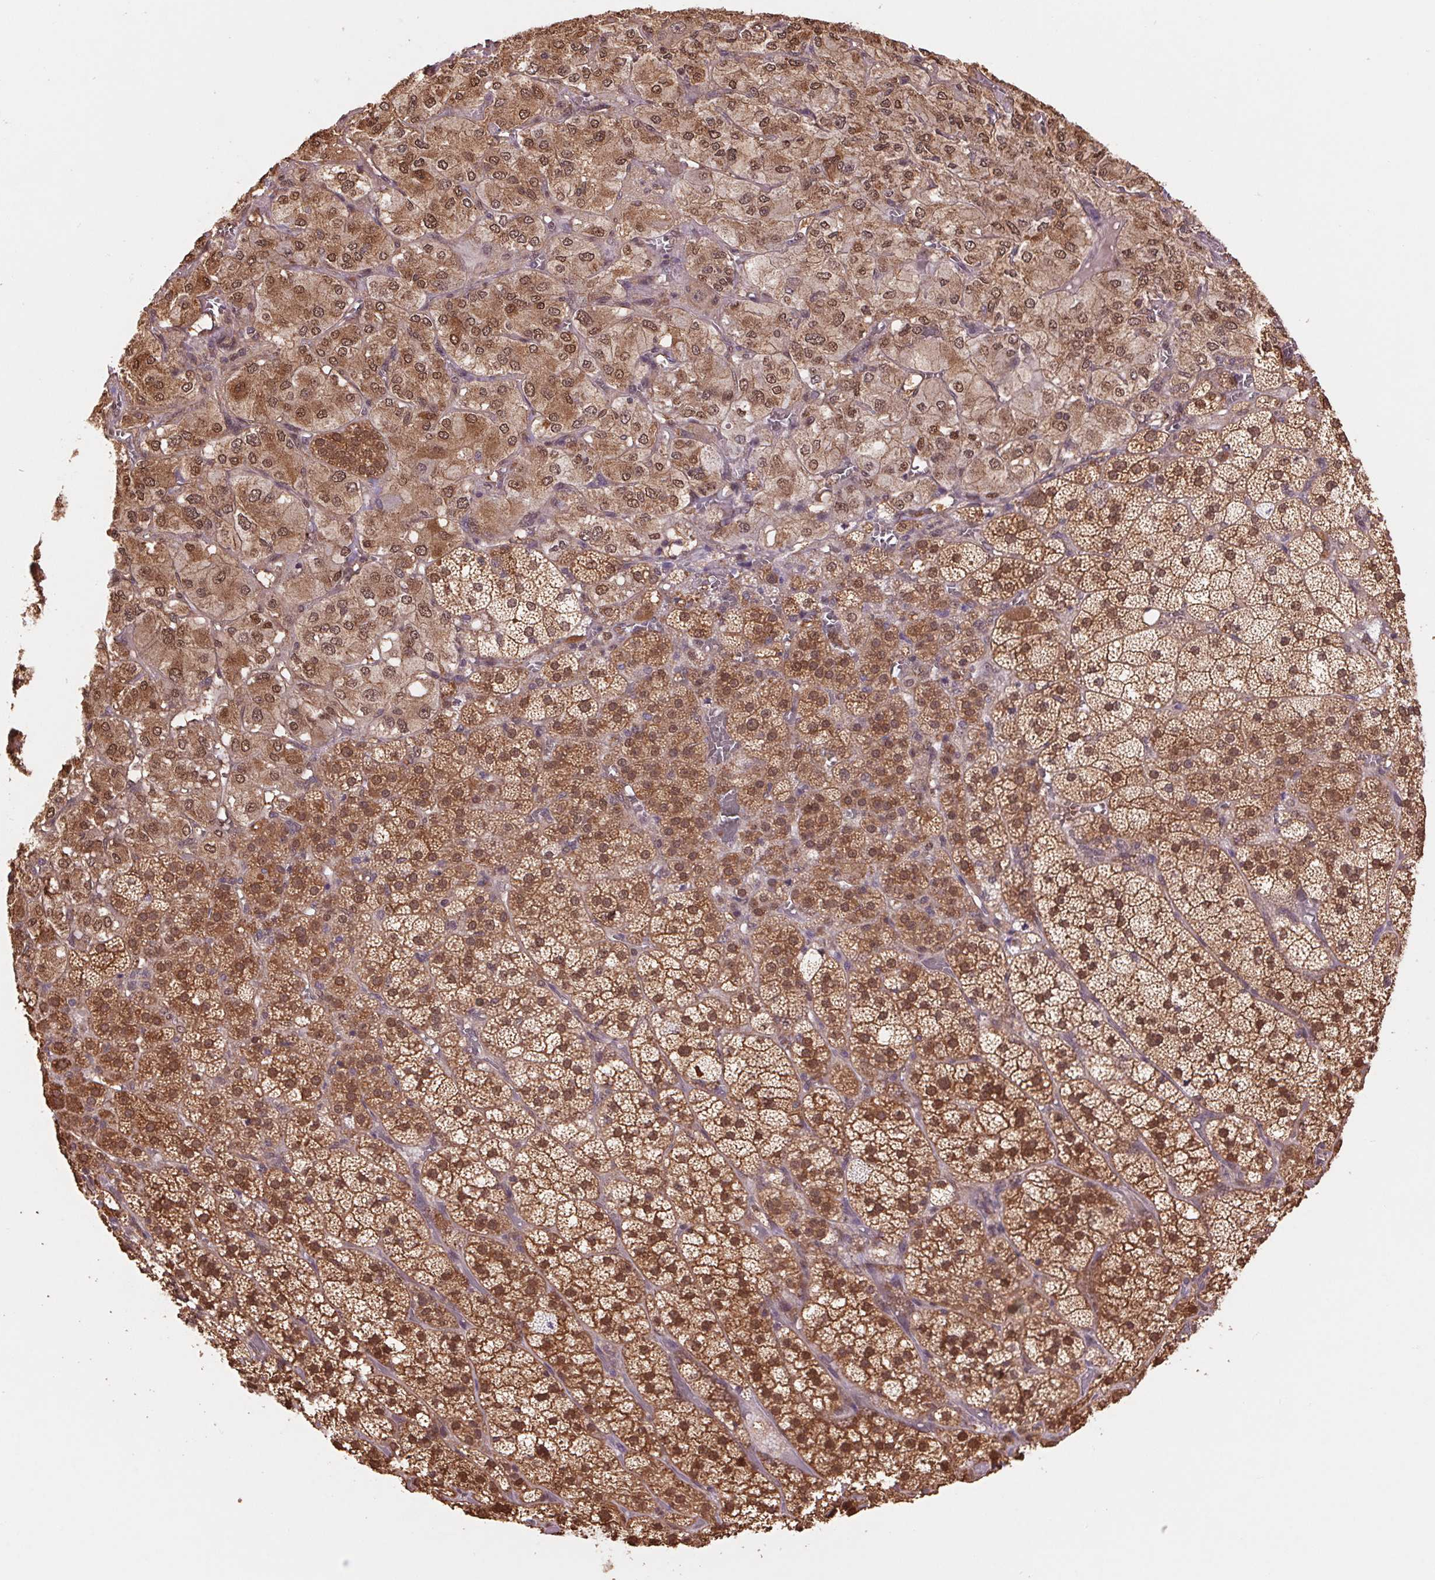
{"staining": {"intensity": "strong", "quantity": ">75%", "location": "cytoplasmic/membranous,nuclear"}, "tissue": "adrenal gland", "cell_type": "Glandular cells", "image_type": "normal", "snomed": [{"axis": "morphology", "description": "Normal tissue, NOS"}, {"axis": "topography", "description": "Adrenal gland"}], "caption": "Immunohistochemical staining of normal adrenal gland displays high levels of strong cytoplasmic/membranous,nuclear staining in about >75% of glandular cells. (IHC, brightfield microscopy, high magnification).", "gene": "CUTA", "patient": {"sex": "female", "age": 60}}